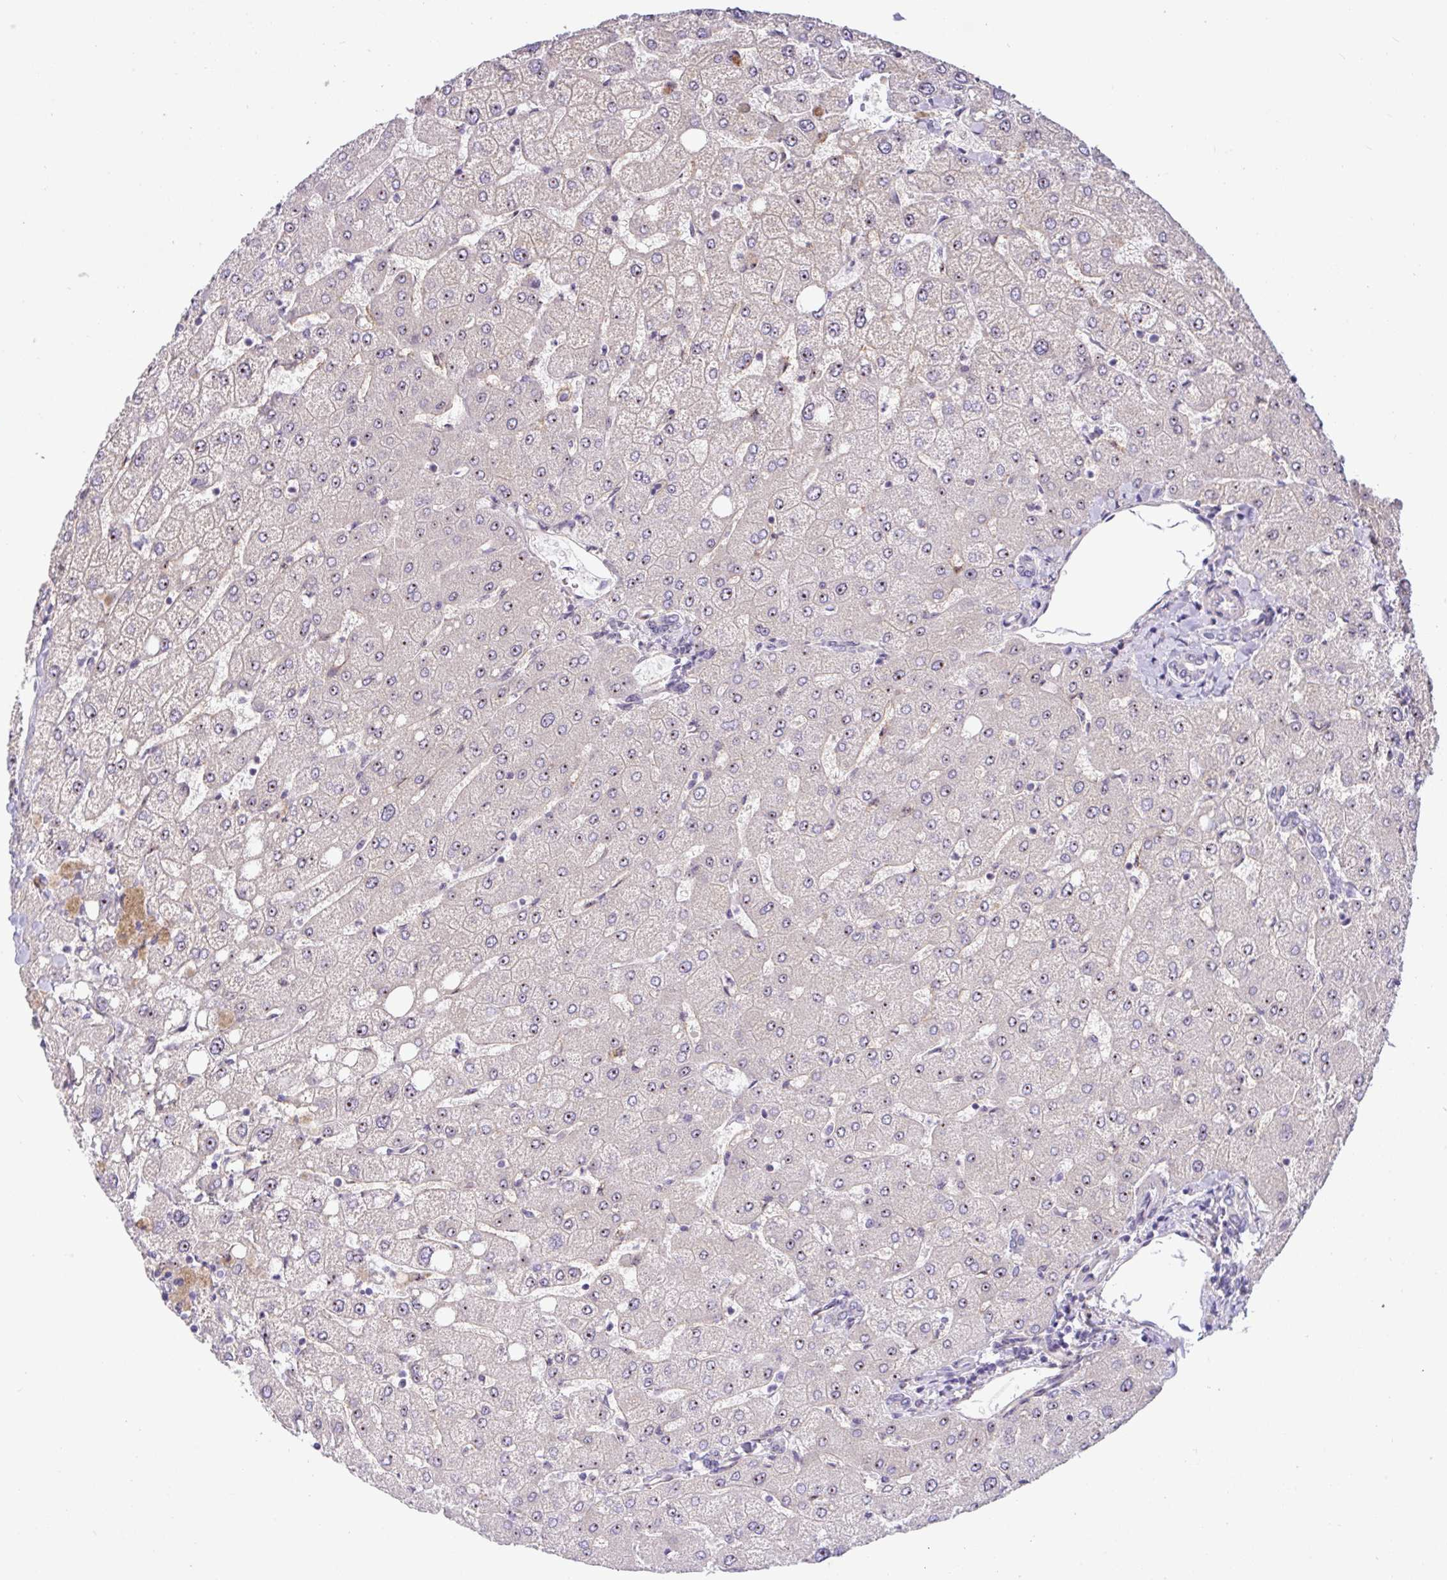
{"staining": {"intensity": "negative", "quantity": "none", "location": "none"}, "tissue": "liver", "cell_type": "Cholangiocytes", "image_type": "normal", "snomed": [{"axis": "morphology", "description": "Normal tissue, NOS"}, {"axis": "topography", "description": "Liver"}], "caption": "High power microscopy micrograph of an immunohistochemistry histopathology image of normal liver, revealing no significant expression in cholangiocytes.", "gene": "MXRA8", "patient": {"sex": "female", "age": 54}}